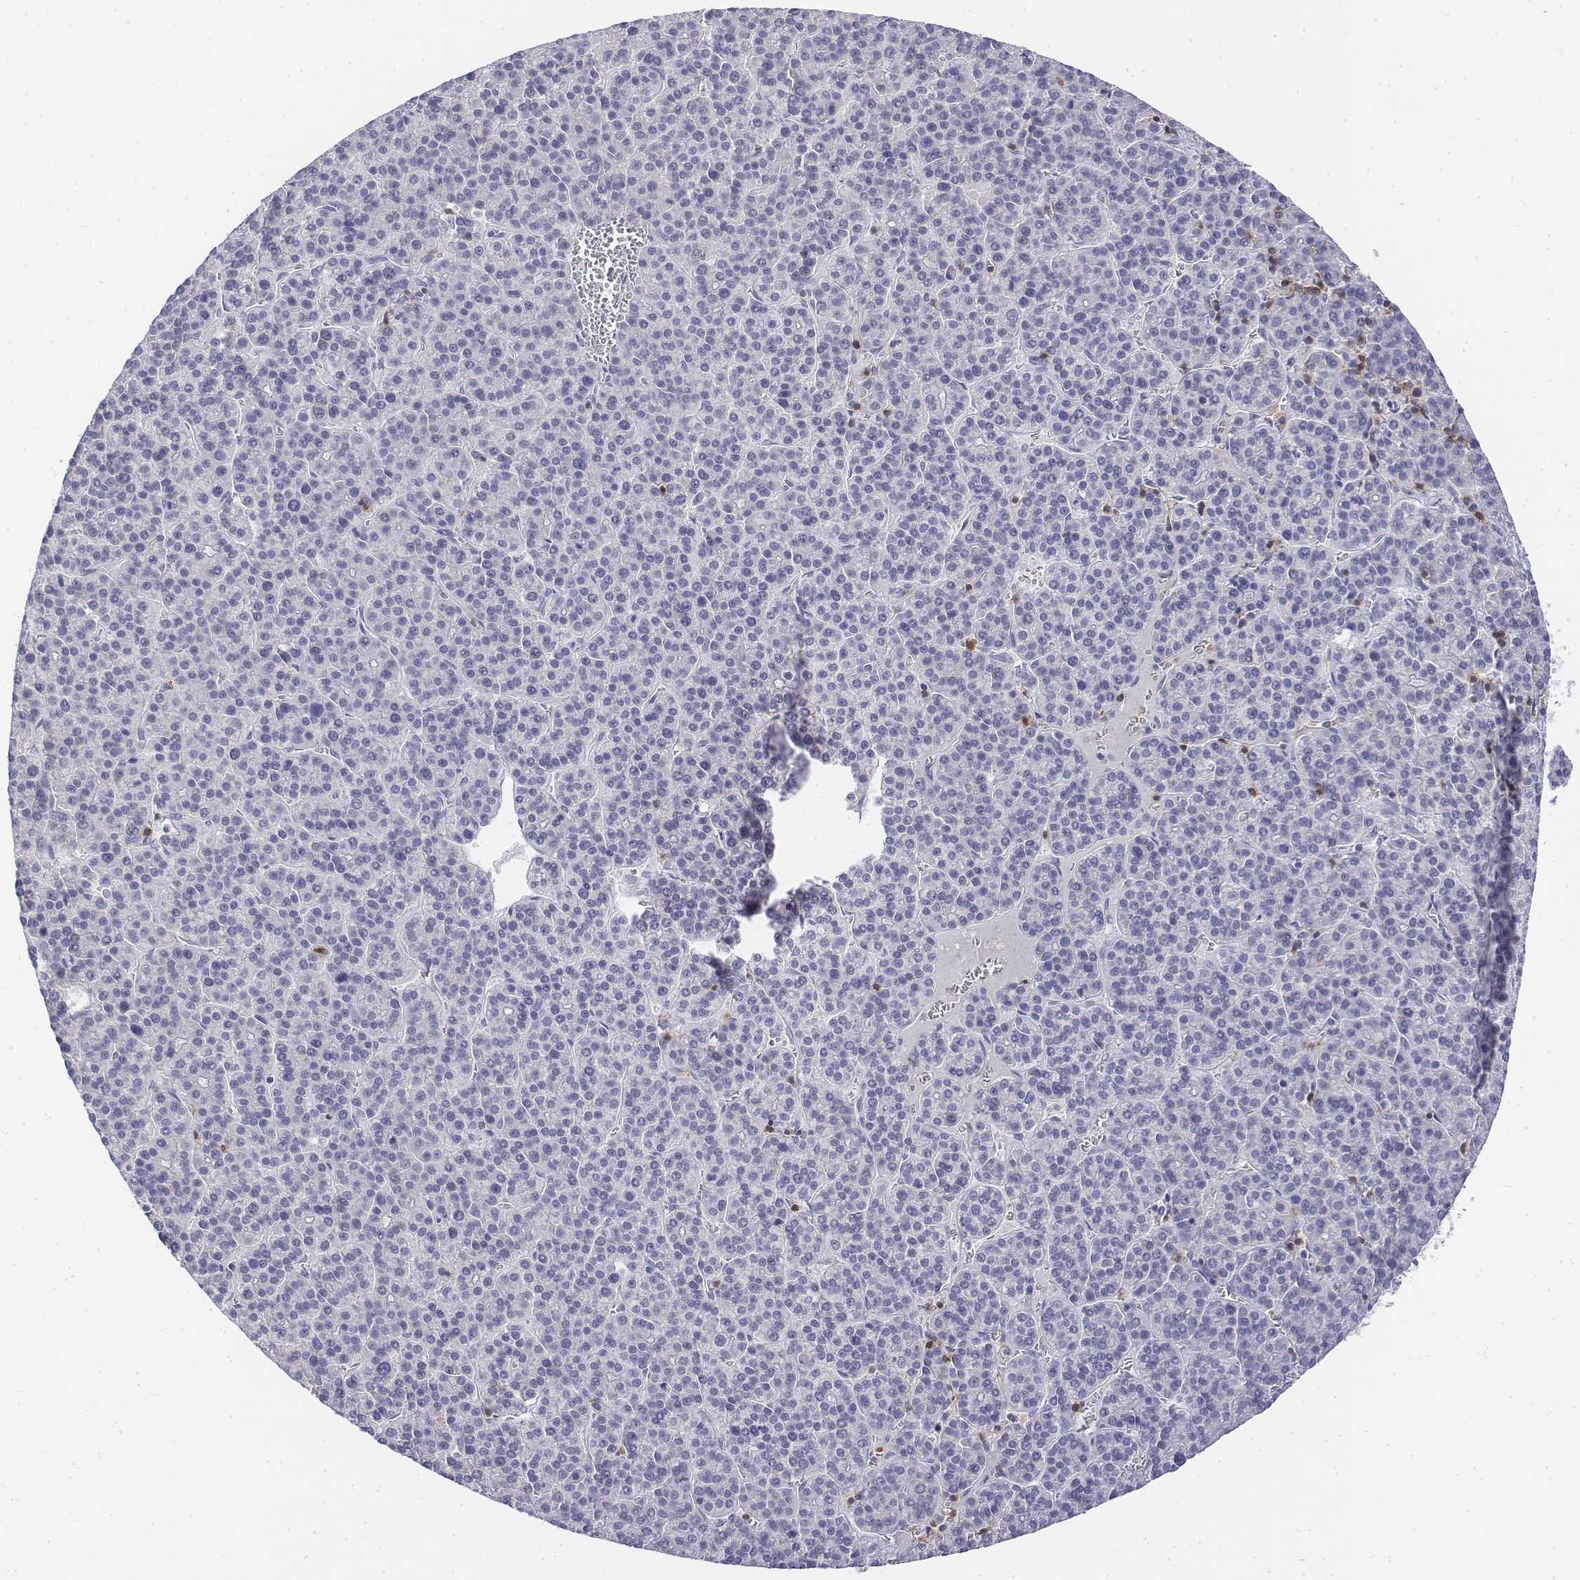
{"staining": {"intensity": "negative", "quantity": "none", "location": "none"}, "tissue": "liver cancer", "cell_type": "Tumor cells", "image_type": "cancer", "snomed": [{"axis": "morphology", "description": "Carcinoma, Hepatocellular, NOS"}, {"axis": "topography", "description": "Liver"}], "caption": "Photomicrograph shows no significant protein positivity in tumor cells of liver cancer (hepatocellular carcinoma).", "gene": "CD3E", "patient": {"sex": "female", "age": 58}}